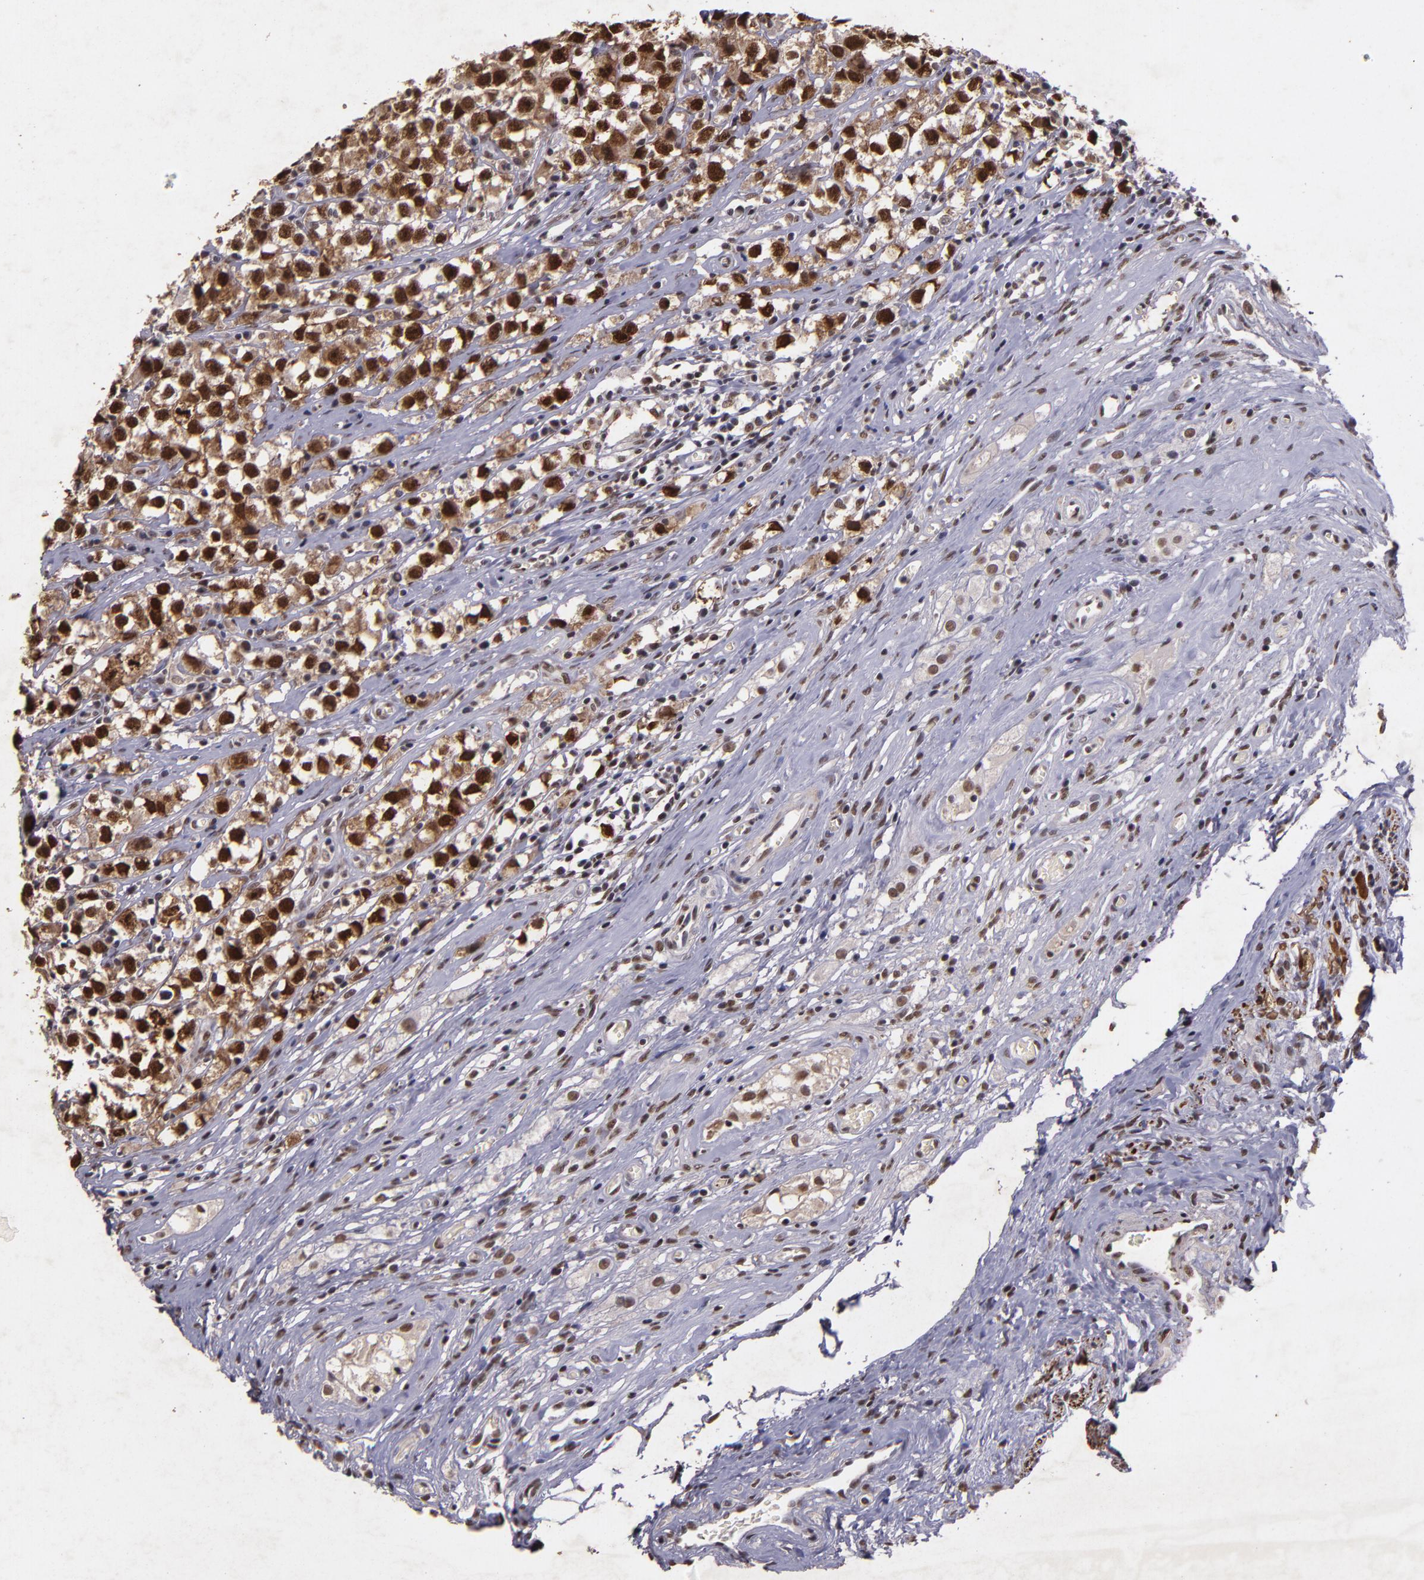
{"staining": {"intensity": "strong", "quantity": ">75%", "location": "nuclear"}, "tissue": "testis cancer", "cell_type": "Tumor cells", "image_type": "cancer", "snomed": [{"axis": "morphology", "description": "Seminoma, NOS"}, {"axis": "topography", "description": "Testis"}], "caption": "Immunohistochemical staining of seminoma (testis) exhibits high levels of strong nuclear protein staining in approximately >75% of tumor cells.", "gene": "CBX3", "patient": {"sex": "male", "age": 35}}